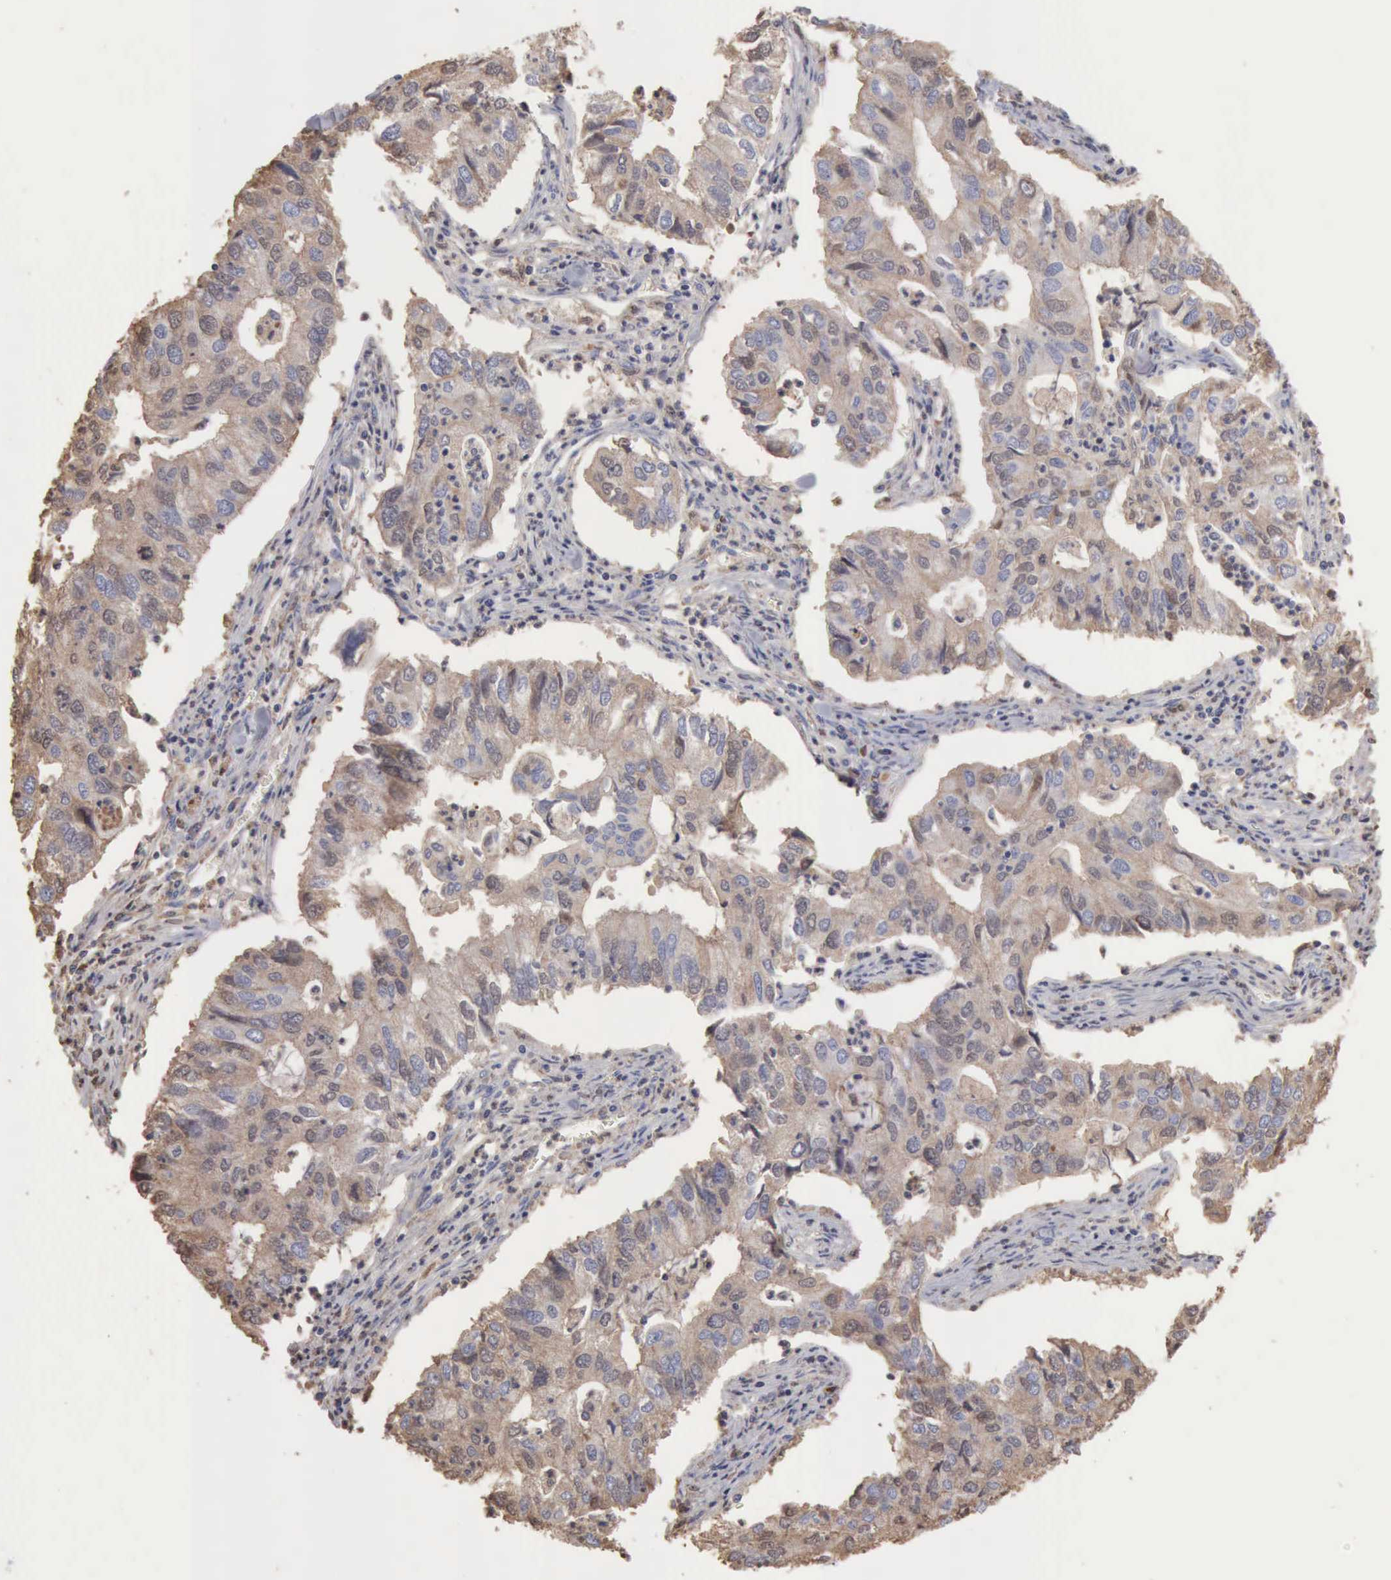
{"staining": {"intensity": "weak", "quantity": "<25%", "location": "cytoplasmic/membranous"}, "tissue": "lung cancer", "cell_type": "Tumor cells", "image_type": "cancer", "snomed": [{"axis": "morphology", "description": "Adenocarcinoma, NOS"}, {"axis": "topography", "description": "Lung"}], "caption": "Immunohistochemistry histopathology image of human lung cancer (adenocarcinoma) stained for a protein (brown), which exhibits no staining in tumor cells.", "gene": "SERPINA1", "patient": {"sex": "male", "age": 48}}